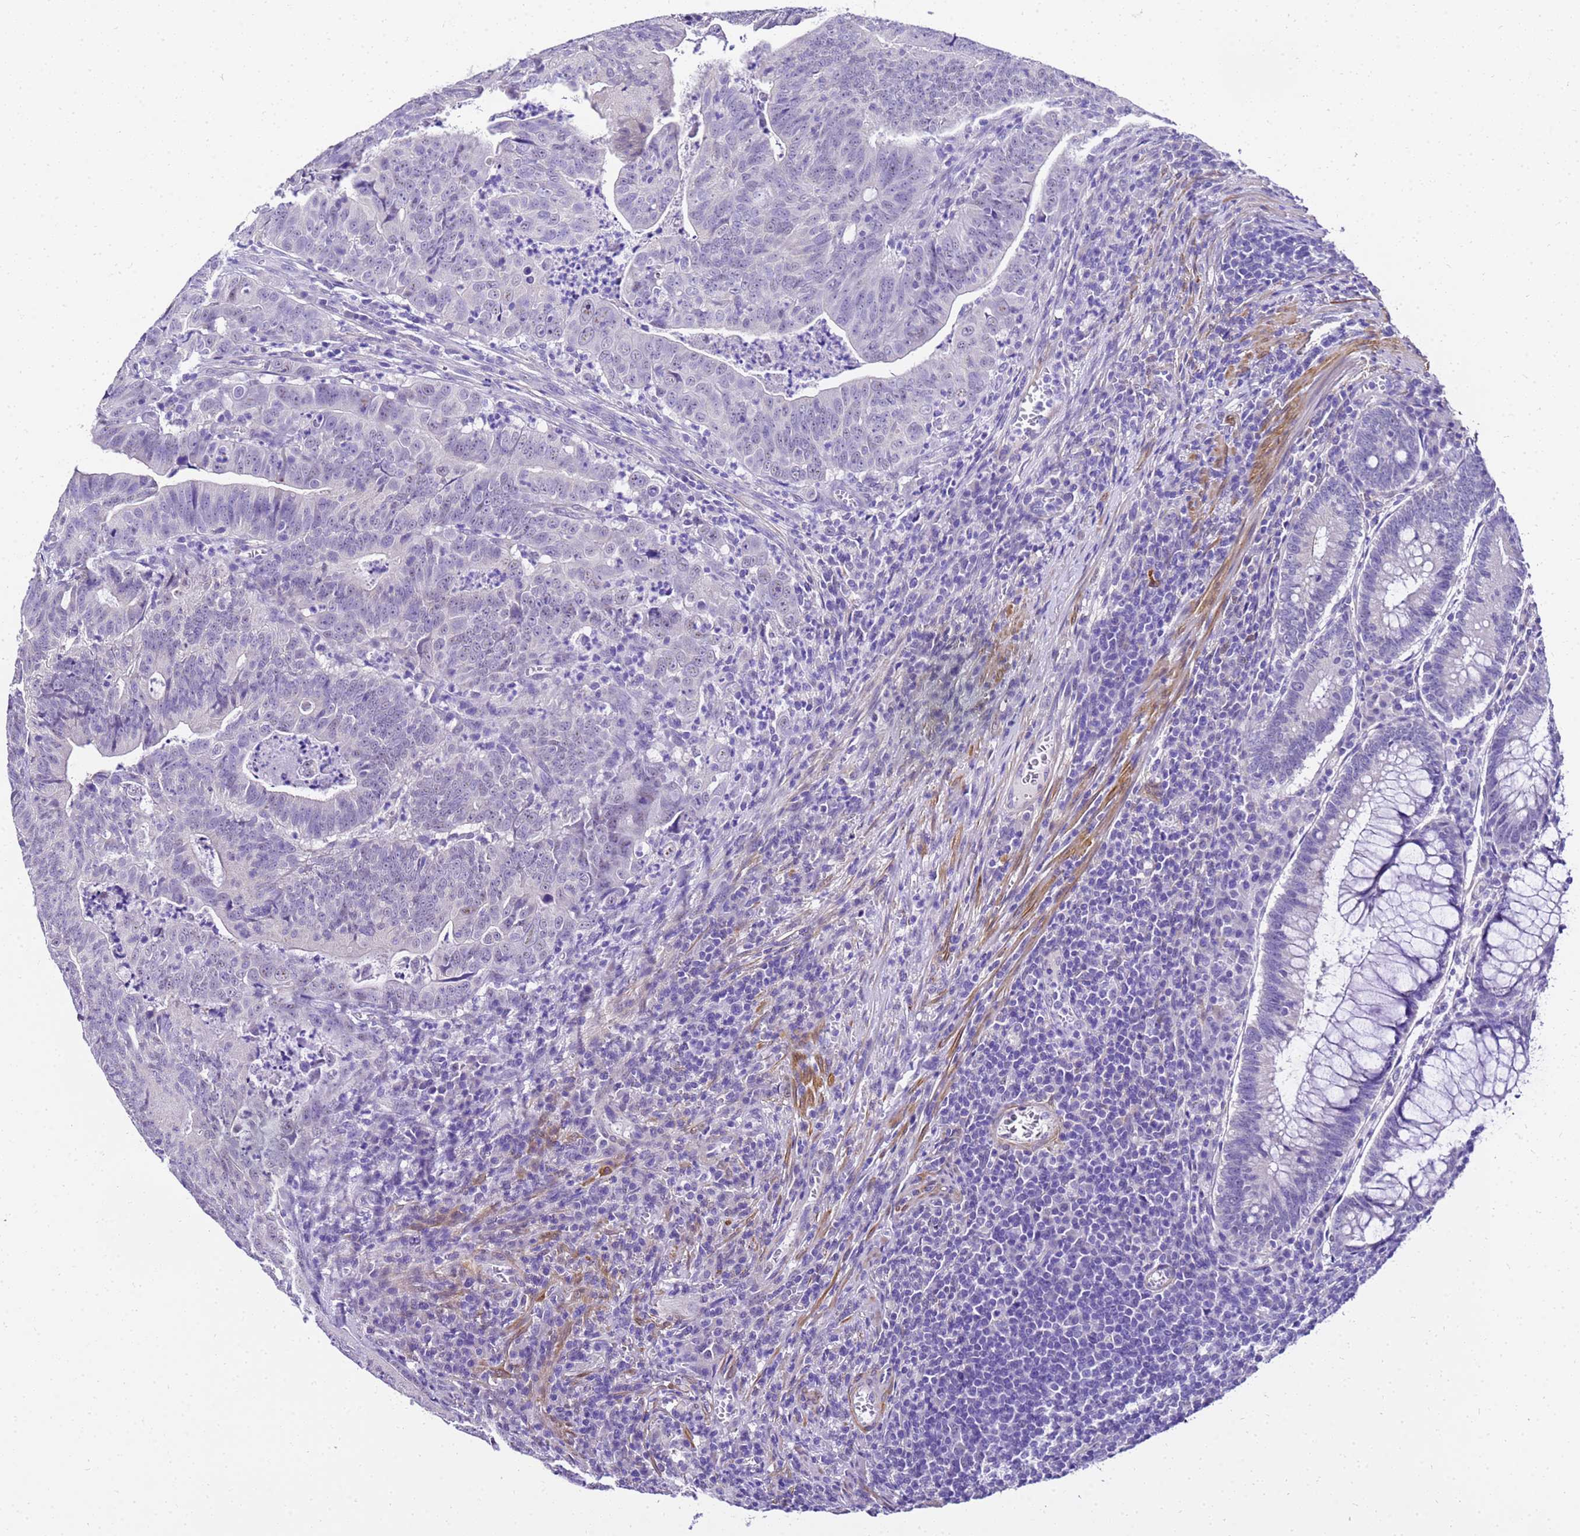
{"staining": {"intensity": "negative", "quantity": "none", "location": "none"}, "tissue": "colorectal cancer", "cell_type": "Tumor cells", "image_type": "cancer", "snomed": [{"axis": "morphology", "description": "Adenocarcinoma, NOS"}, {"axis": "topography", "description": "Rectum"}], "caption": "Tumor cells show no significant expression in colorectal cancer (adenocarcinoma).", "gene": "HSPB6", "patient": {"sex": "male", "age": 69}}